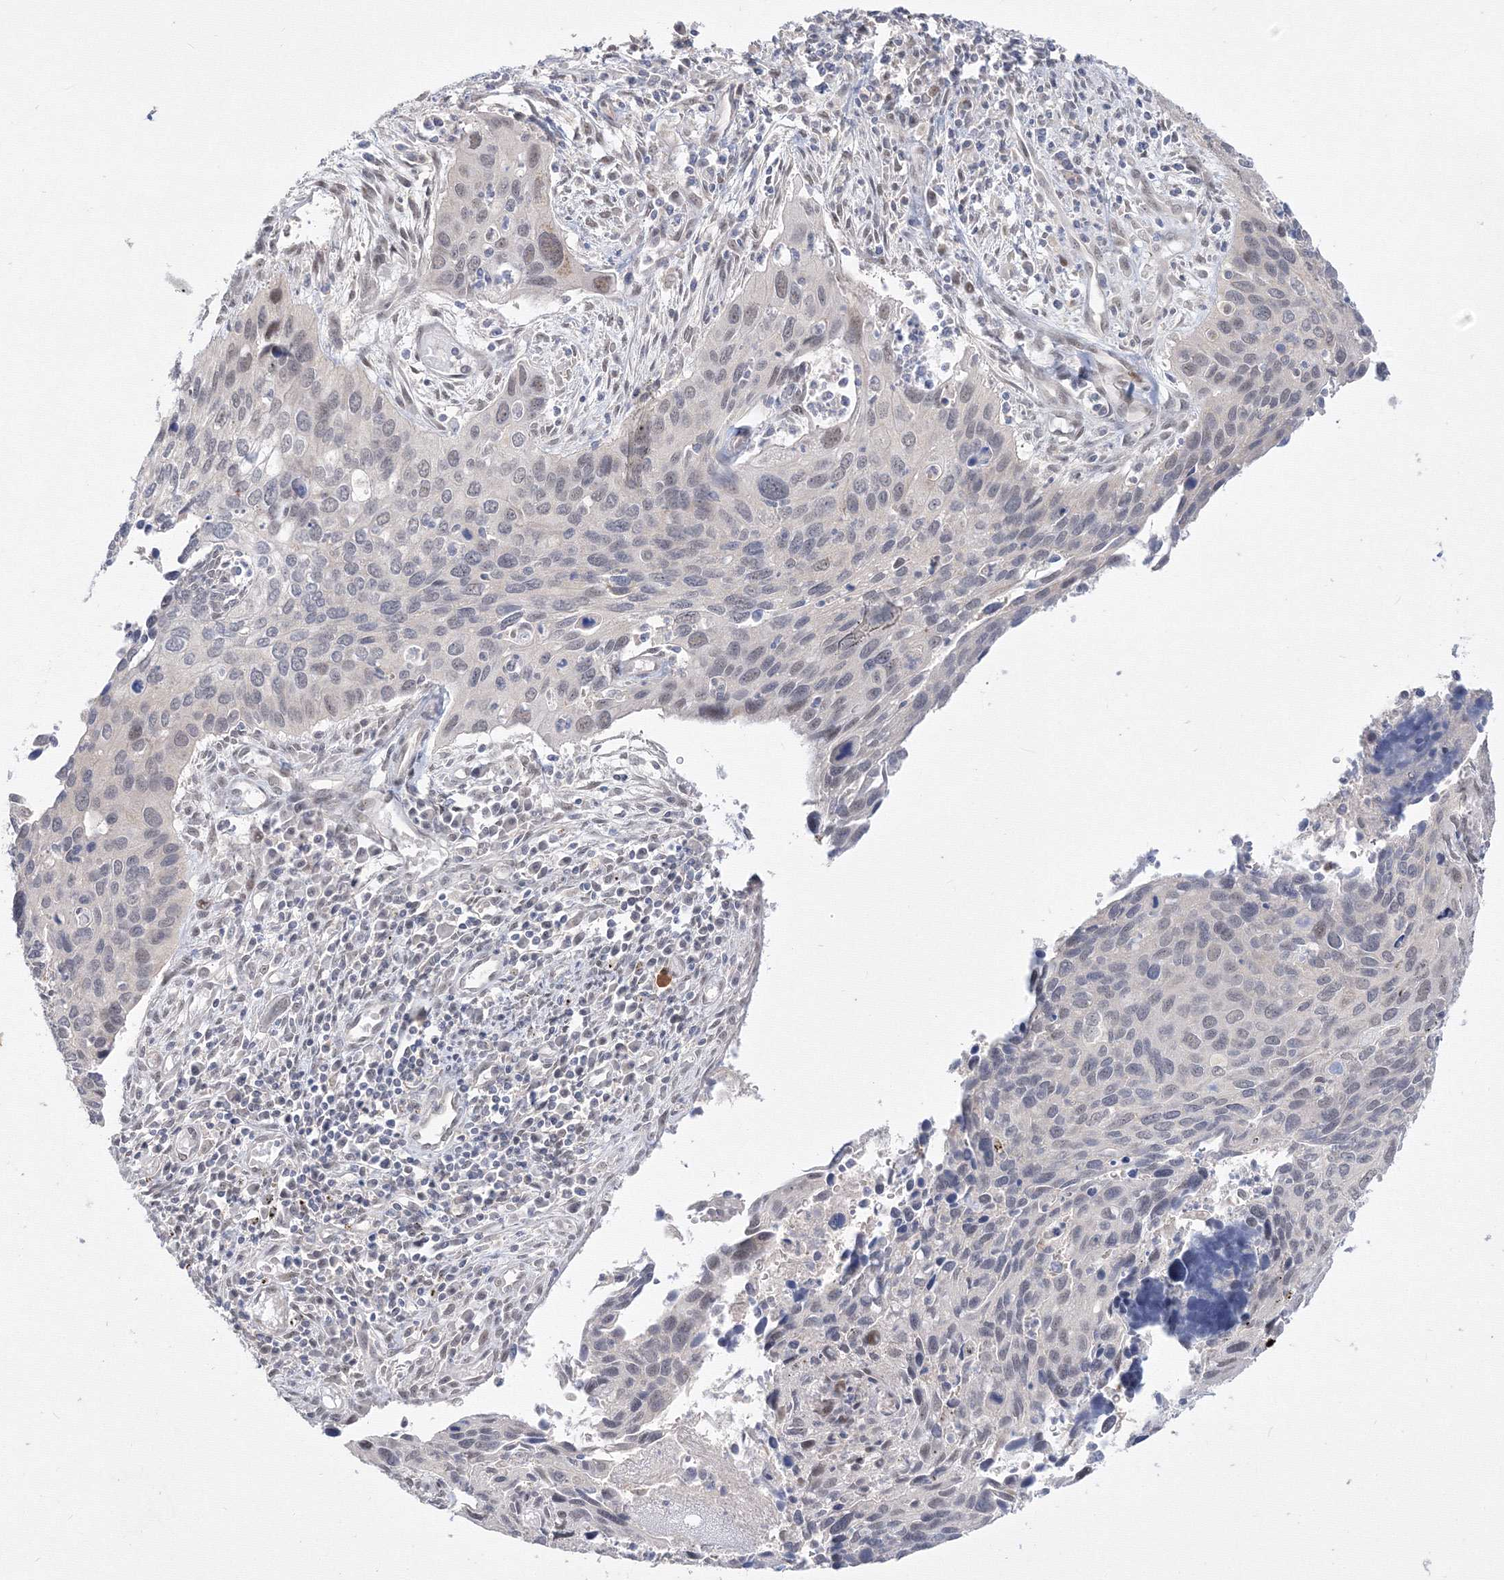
{"staining": {"intensity": "negative", "quantity": "none", "location": "none"}, "tissue": "cervical cancer", "cell_type": "Tumor cells", "image_type": "cancer", "snomed": [{"axis": "morphology", "description": "Squamous cell carcinoma, NOS"}, {"axis": "topography", "description": "Cervix"}], "caption": "This is an immunohistochemistry (IHC) histopathology image of human cervical squamous cell carcinoma. There is no staining in tumor cells.", "gene": "COPS4", "patient": {"sex": "female", "age": 55}}